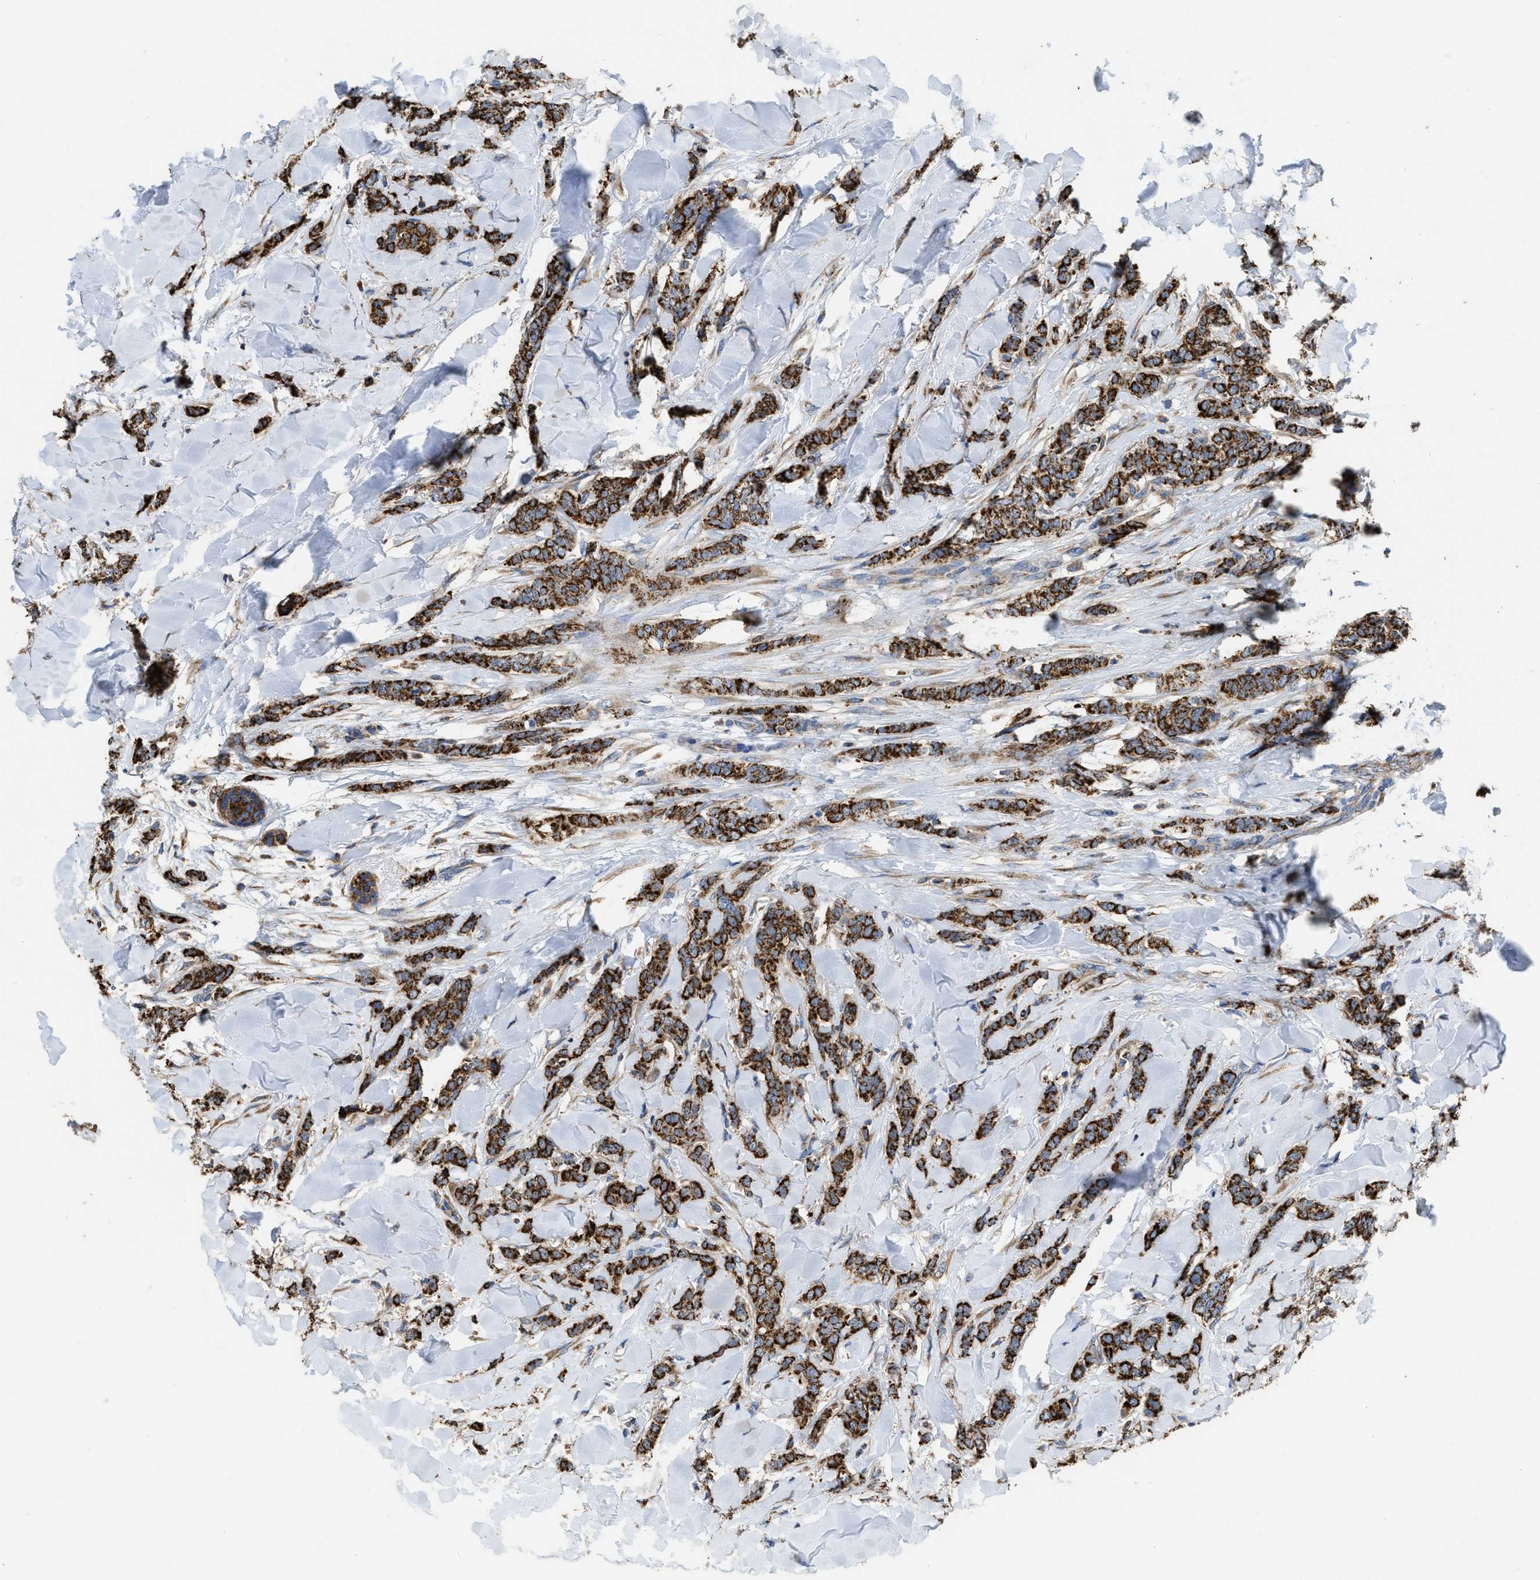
{"staining": {"intensity": "strong", "quantity": ">75%", "location": "cytoplasmic/membranous"}, "tissue": "breast cancer", "cell_type": "Tumor cells", "image_type": "cancer", "snomed": [{"axis": "morphology", "description": "Lobular carcinoma"}, {"axis": "topography", "description": "Skin"}, {"axis": "topography", "description": "Breast"}], "caption": "A brown stain highlights strong cytoplasmic/membranous staining of a protein in breast cancer (lobular carcinoma) tumor cells.", "gene": "AK2", "patient": {"sex": "female", "age": 46}}